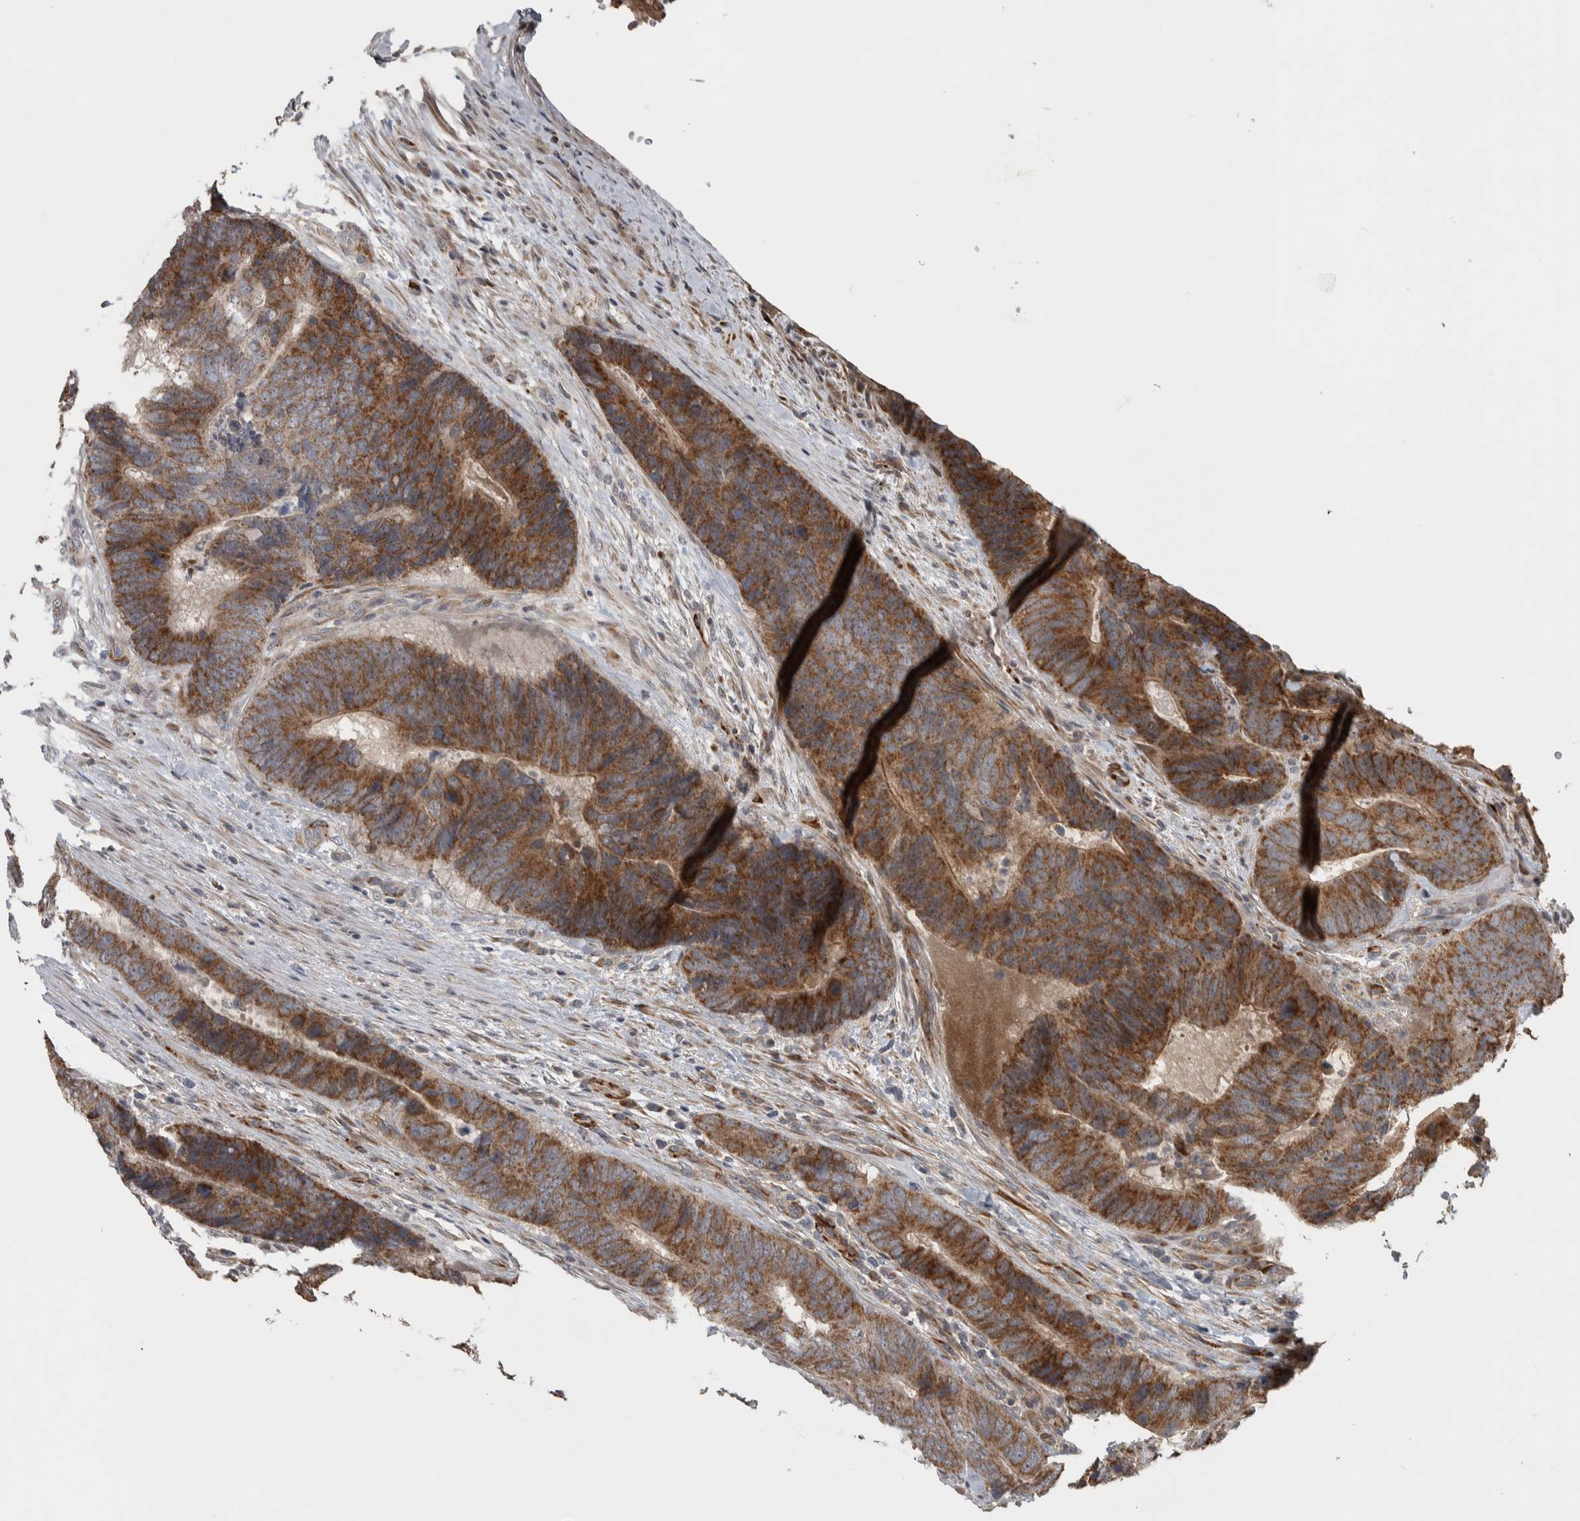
{"staining": {"intensity": "strong", "quantity": "25%-75%", "location": "cytoplasmic/membranous"}, "tissue": "colorectal cancer", "cell_type": "Tumor cells", "image_type": "cancer", "snomed": [{"axis": "morphology", "description": "Adenocarcinoma, NOS"}, {"axis": "topography", "description": "Colon"}], "caption": "This is a histology image of IHC staining of colorectal adenocarcinoma, which shows strong expression in the cytoplasmic/membranous of tumor cells.", "gene": "ERAL1", "patient": {"sex": "male", "age": 56}}